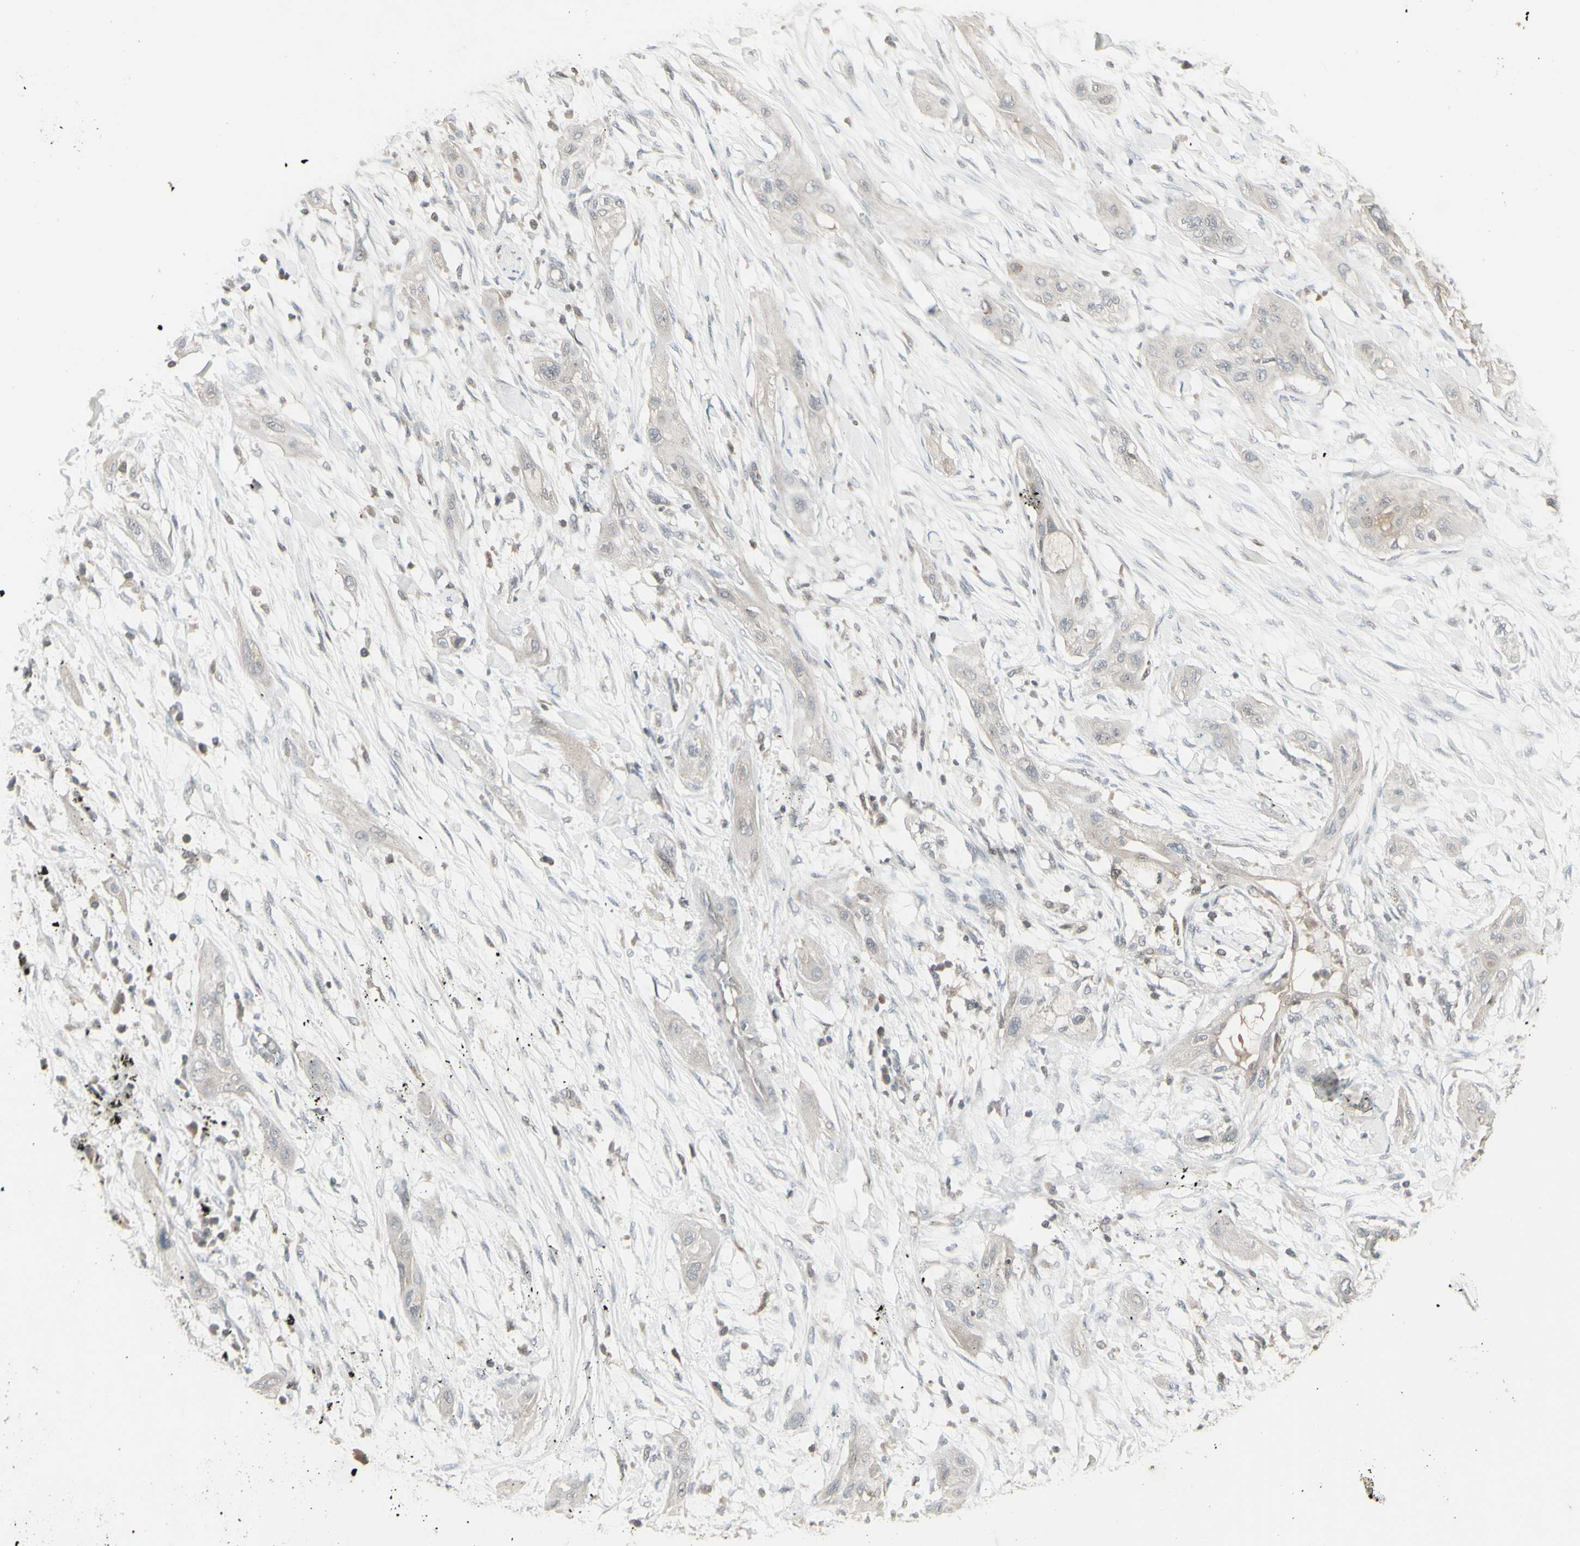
{"staining": {"intensity": "negative", "quantity": "none", "location": "none"}, "tissue": "lung cancer", "cell_type": "Tumor cells", "image_type": "cancer", "snomed": [{"axis": "morphology", "description": "Squamous cell carcinoma, NOS"}, {"axis": "topography", "description": "Lung"}], "caption": "A high-resolution micrograph shows immunohistochemistry (IHC) staining of lung cancer, which displays no significant positivity in tumor cells.", "gene": "CSK", "patient": {"sex": "female", "age": 47}}